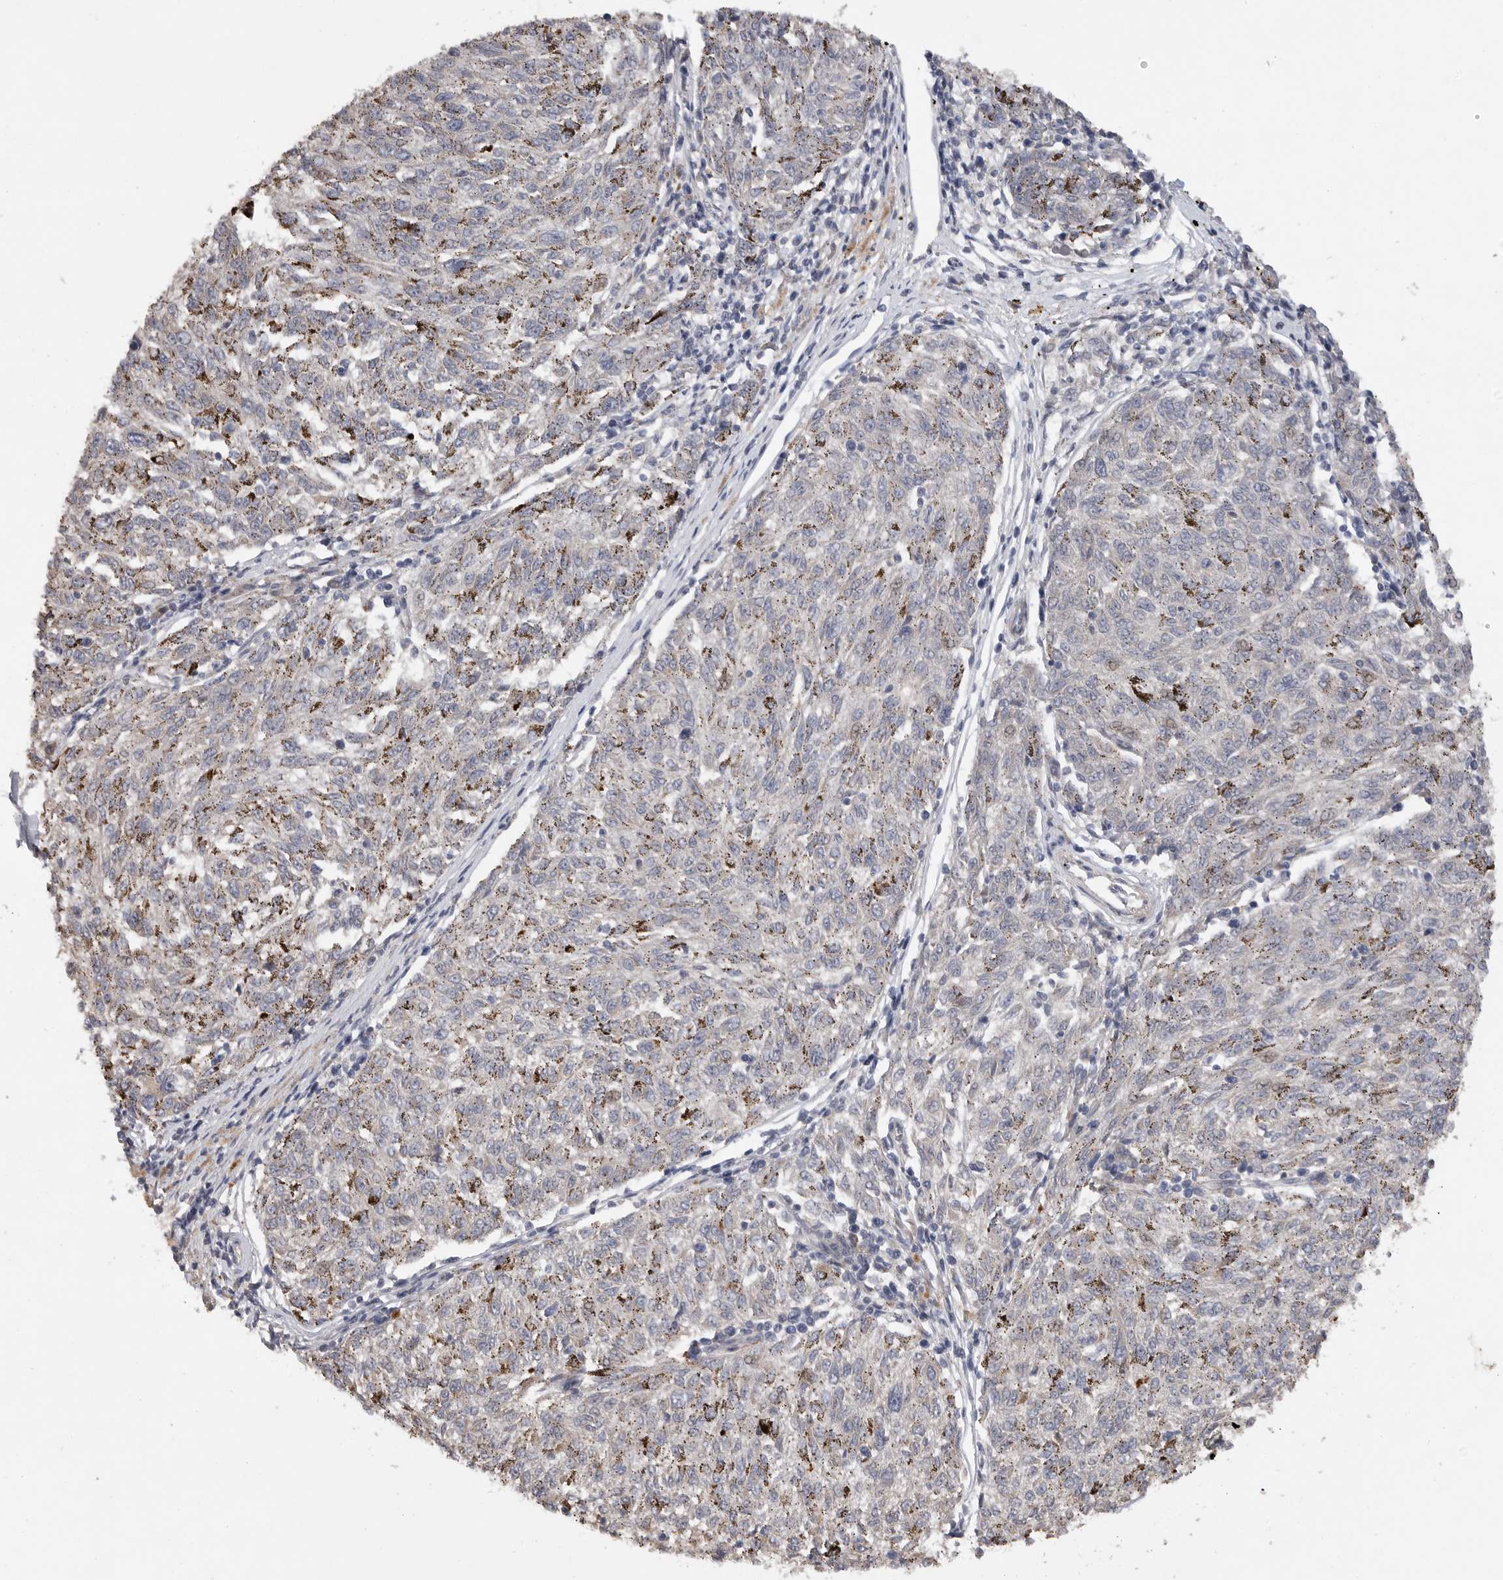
{"staining": {"intensity": "negative", "quantity": "none", "location": "none"}, "tissue": "melanoma", "cell_type": "Tumor cells", "image_type": "cancer", "snomed": [{"axis": "morphology", "description": "Malignant melanoma, NOS"}, {"axis": "topography", "description": "Skin"}], "caption": "Immunohistochemistry (IHC) of melanoma displays no staining in tumor cells. (DAB IHC with hematoxylin counter stain).", "gene": "EDEM3", "patient": {"sex": "female", "age": 72}}